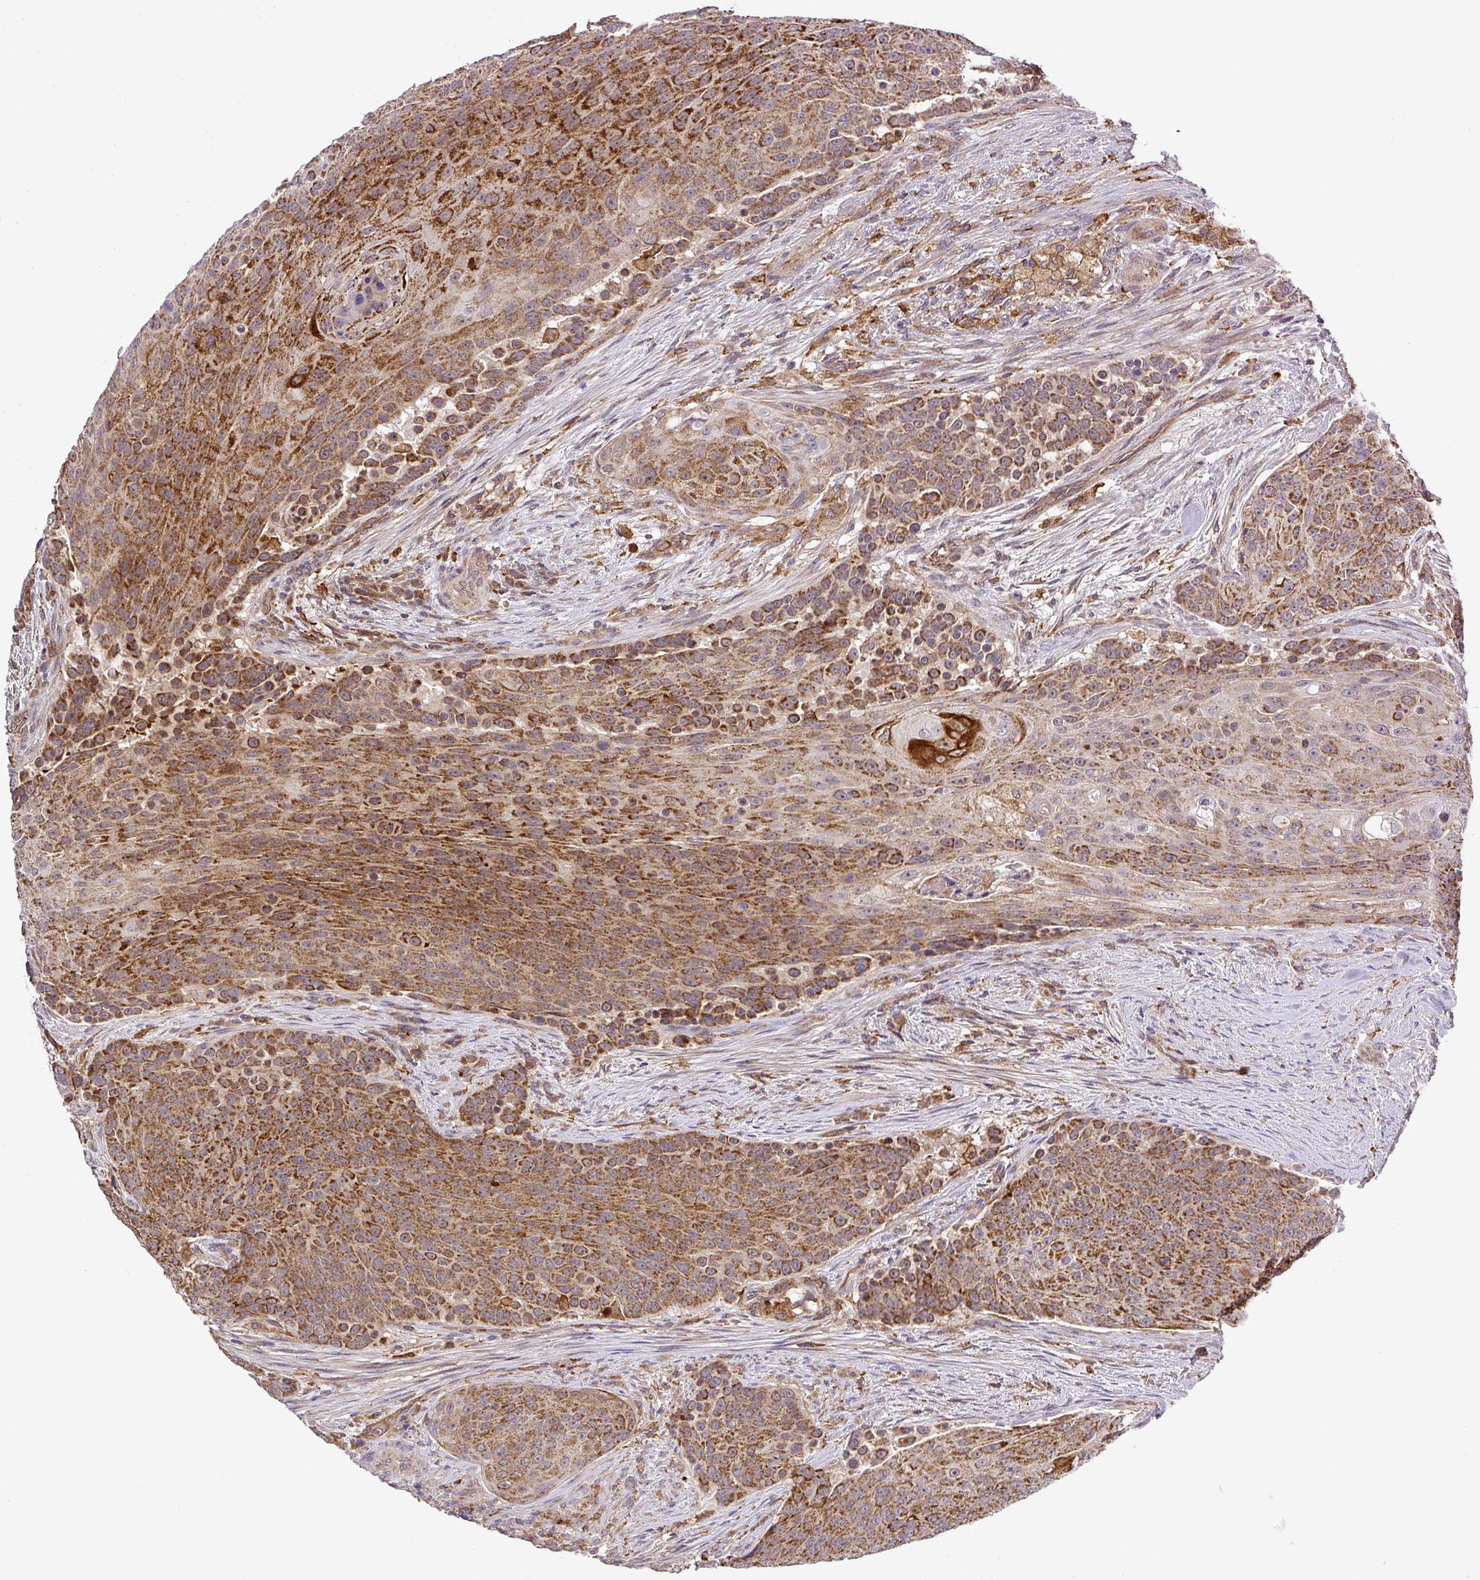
{"staining": {"intensity": "strong", "quantity": ">75%", "location": "cytoplasmic/membranous"}, "tissue": "urothelial cancer", "cell_type": "Tumor cells", "image_type": "cancer", "snomed": [{"axis": "morphology", "description": "Urothelial carcinoma, High grade"}, {"axis": "topography", "description": "Urinary bladder"}], "caption": "Protein analysis of urothelial cancer tissue reveals strong cytoplasmic/membranous positivity in about >75% of tumor cells. (DAB IHC, brown staining for protein, blue staining for nuclei).", "gene": "ZNF513", "patient": {"sex": "female", "age": 63}}